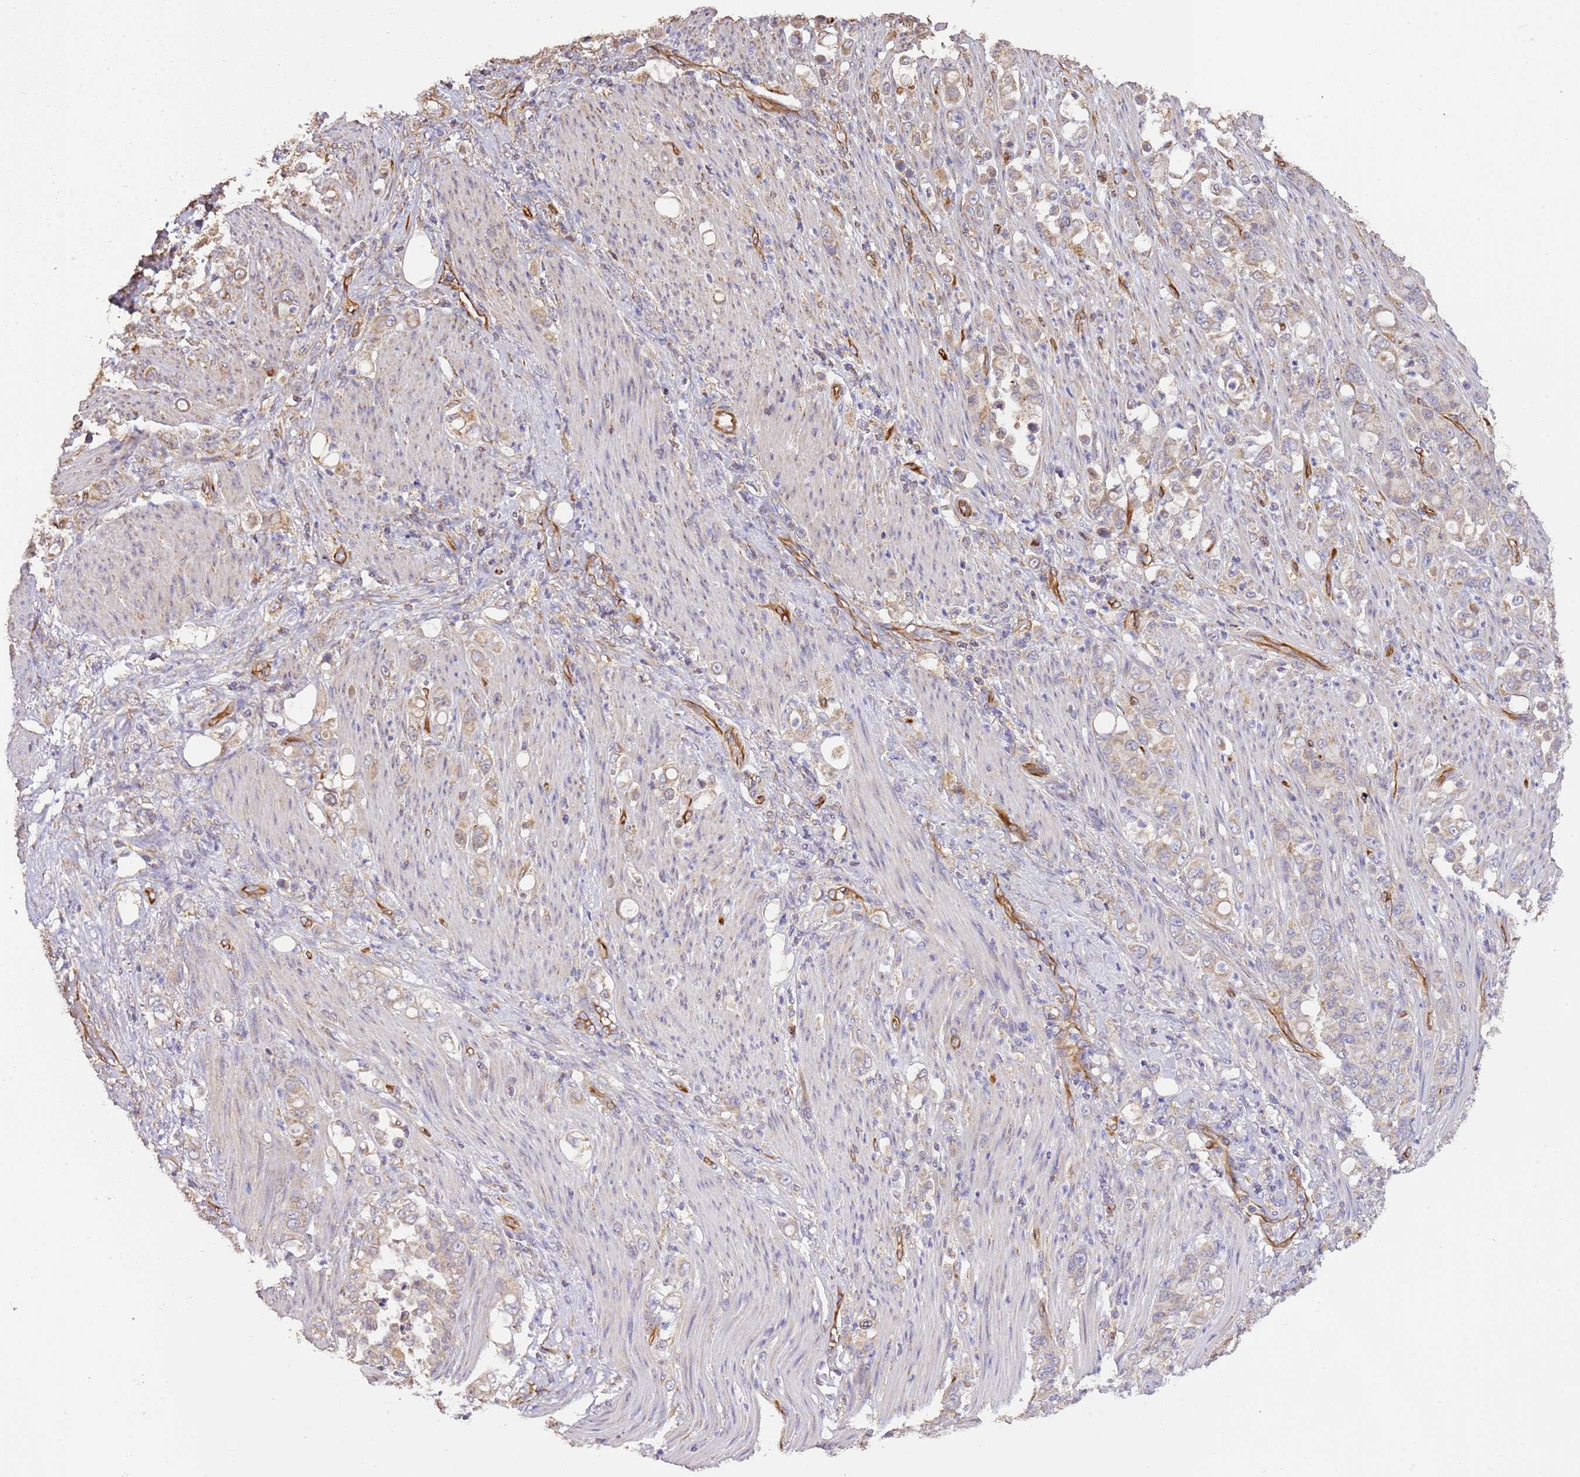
{"staining": {"intensity": "weak", "quantity": ">75%", "location": "cytoplasmic/membranous"}, "tissue": "stomach cancer", "cell_type": "Tumor cells", "image_type": "cancer", "snomed": [{"axis": "morphology", "description": "Normal tissue, NOS"}, {"axis": "morphology", "description": "Adenocarcinoma, NOS"}, {"axis": "topography", "description": "Stomach"}], "caption": "High-magnification brightfield microscopy of adenocarcinoma (stomach) stained with DAB (brown) and counterstained with hematoxylin (blue). tumor cells exhibit weak cytoplasmic/membranous staining is present in approximately>75% of cells.", "gene": "DOCK9", "patient": {"sex": "female", "age": 79}}